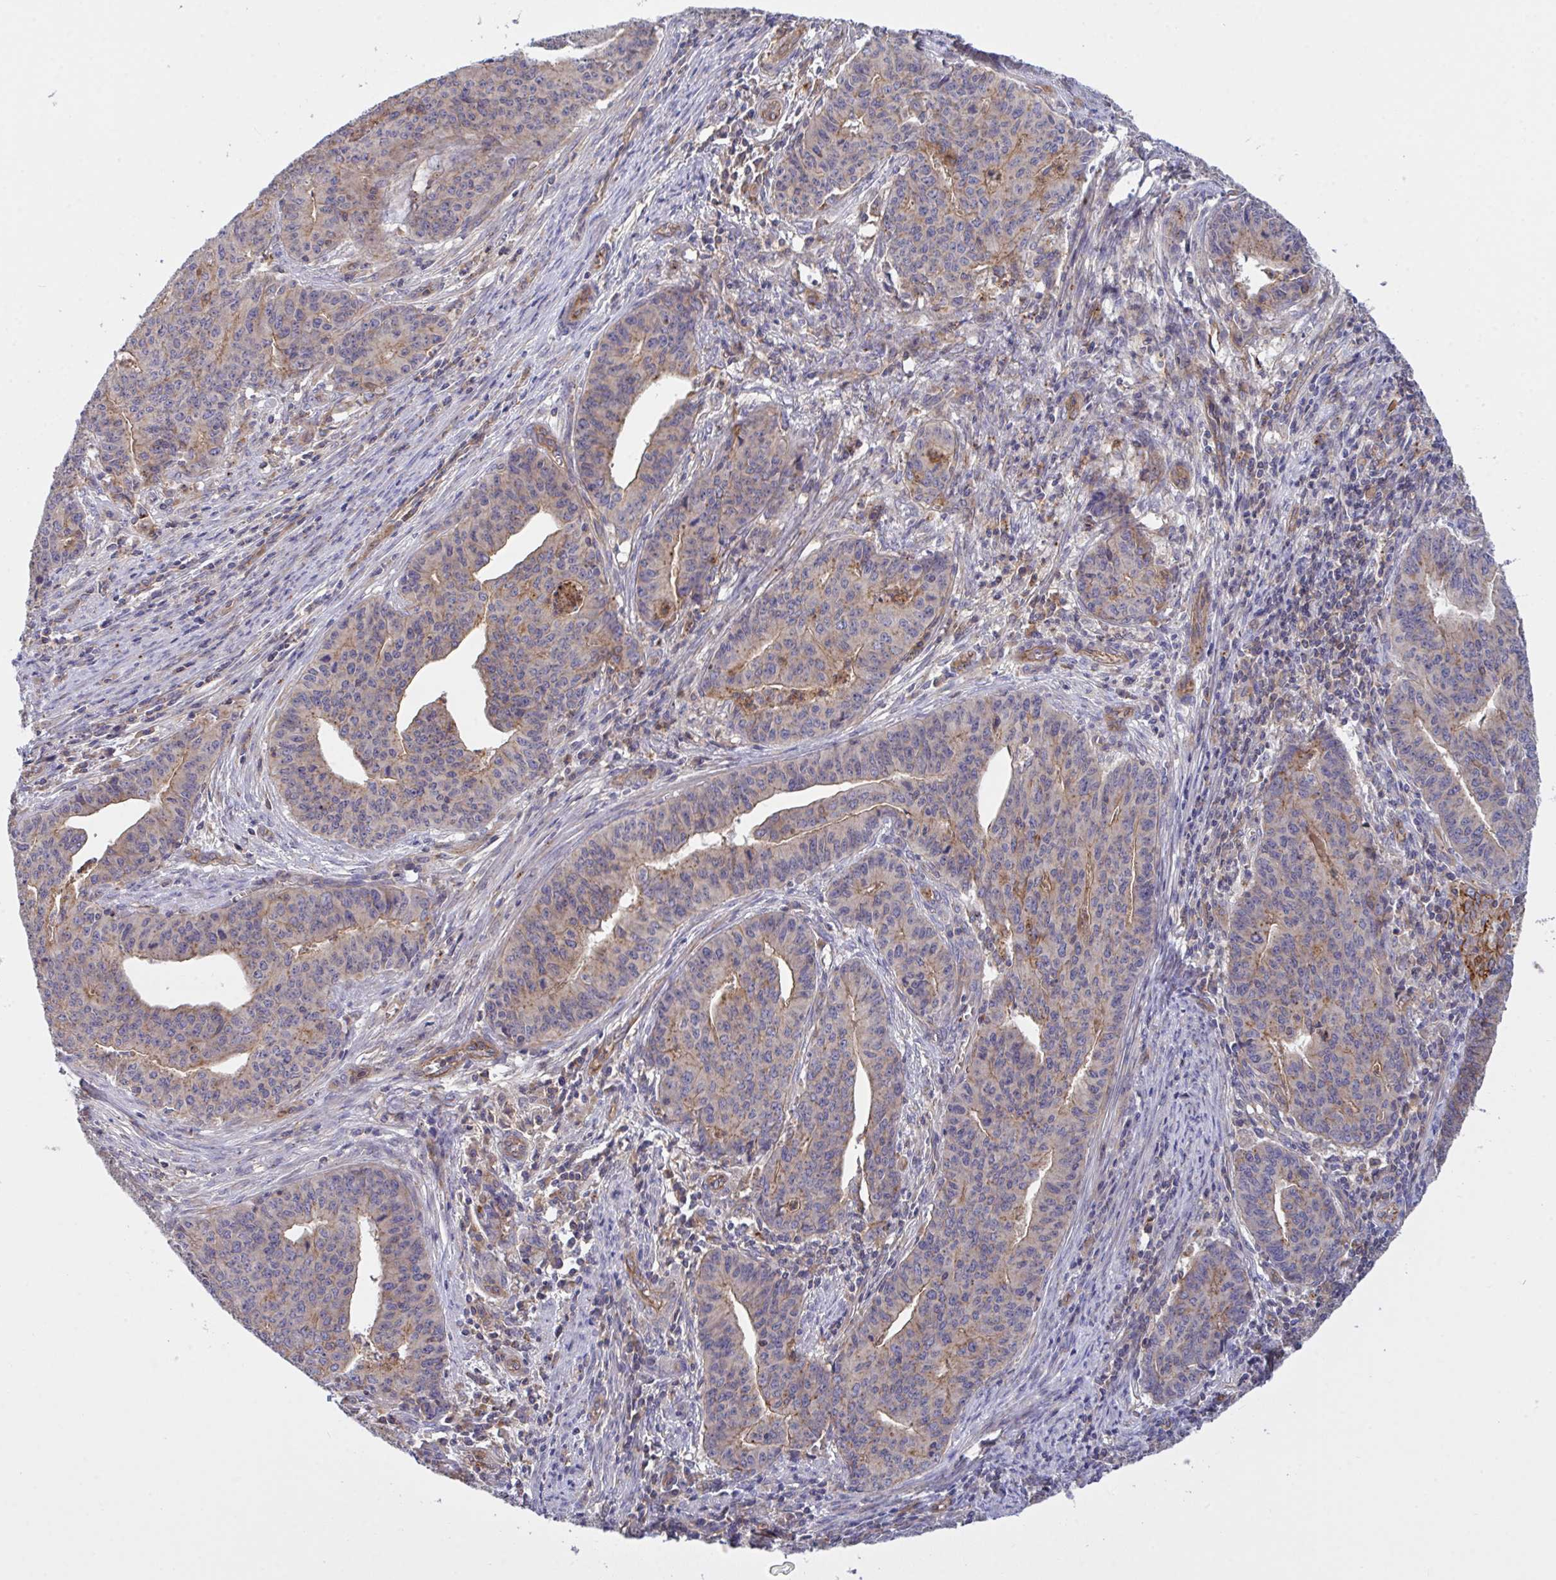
{"staining": {"intensity": "weak", "quantity": "<25%", "location": "cytoplasmic/membranous"}, "tissue": "endometrial cancer", "cell_type": "Tumor cells", "image_type": "cancer", "snomed": [{"axis": "morphology", "description": "Adenocarcinoma, NOS"}, {"axis": "topography", "description": "Endometrium"}], "caption": "Endometrial cancer (adenocarcinoma) was stained to show a protein in brown. There is no significant staining in tumor cells.", "gene": "C4orf36", "patient": {"sex": "female", "age": 59}}